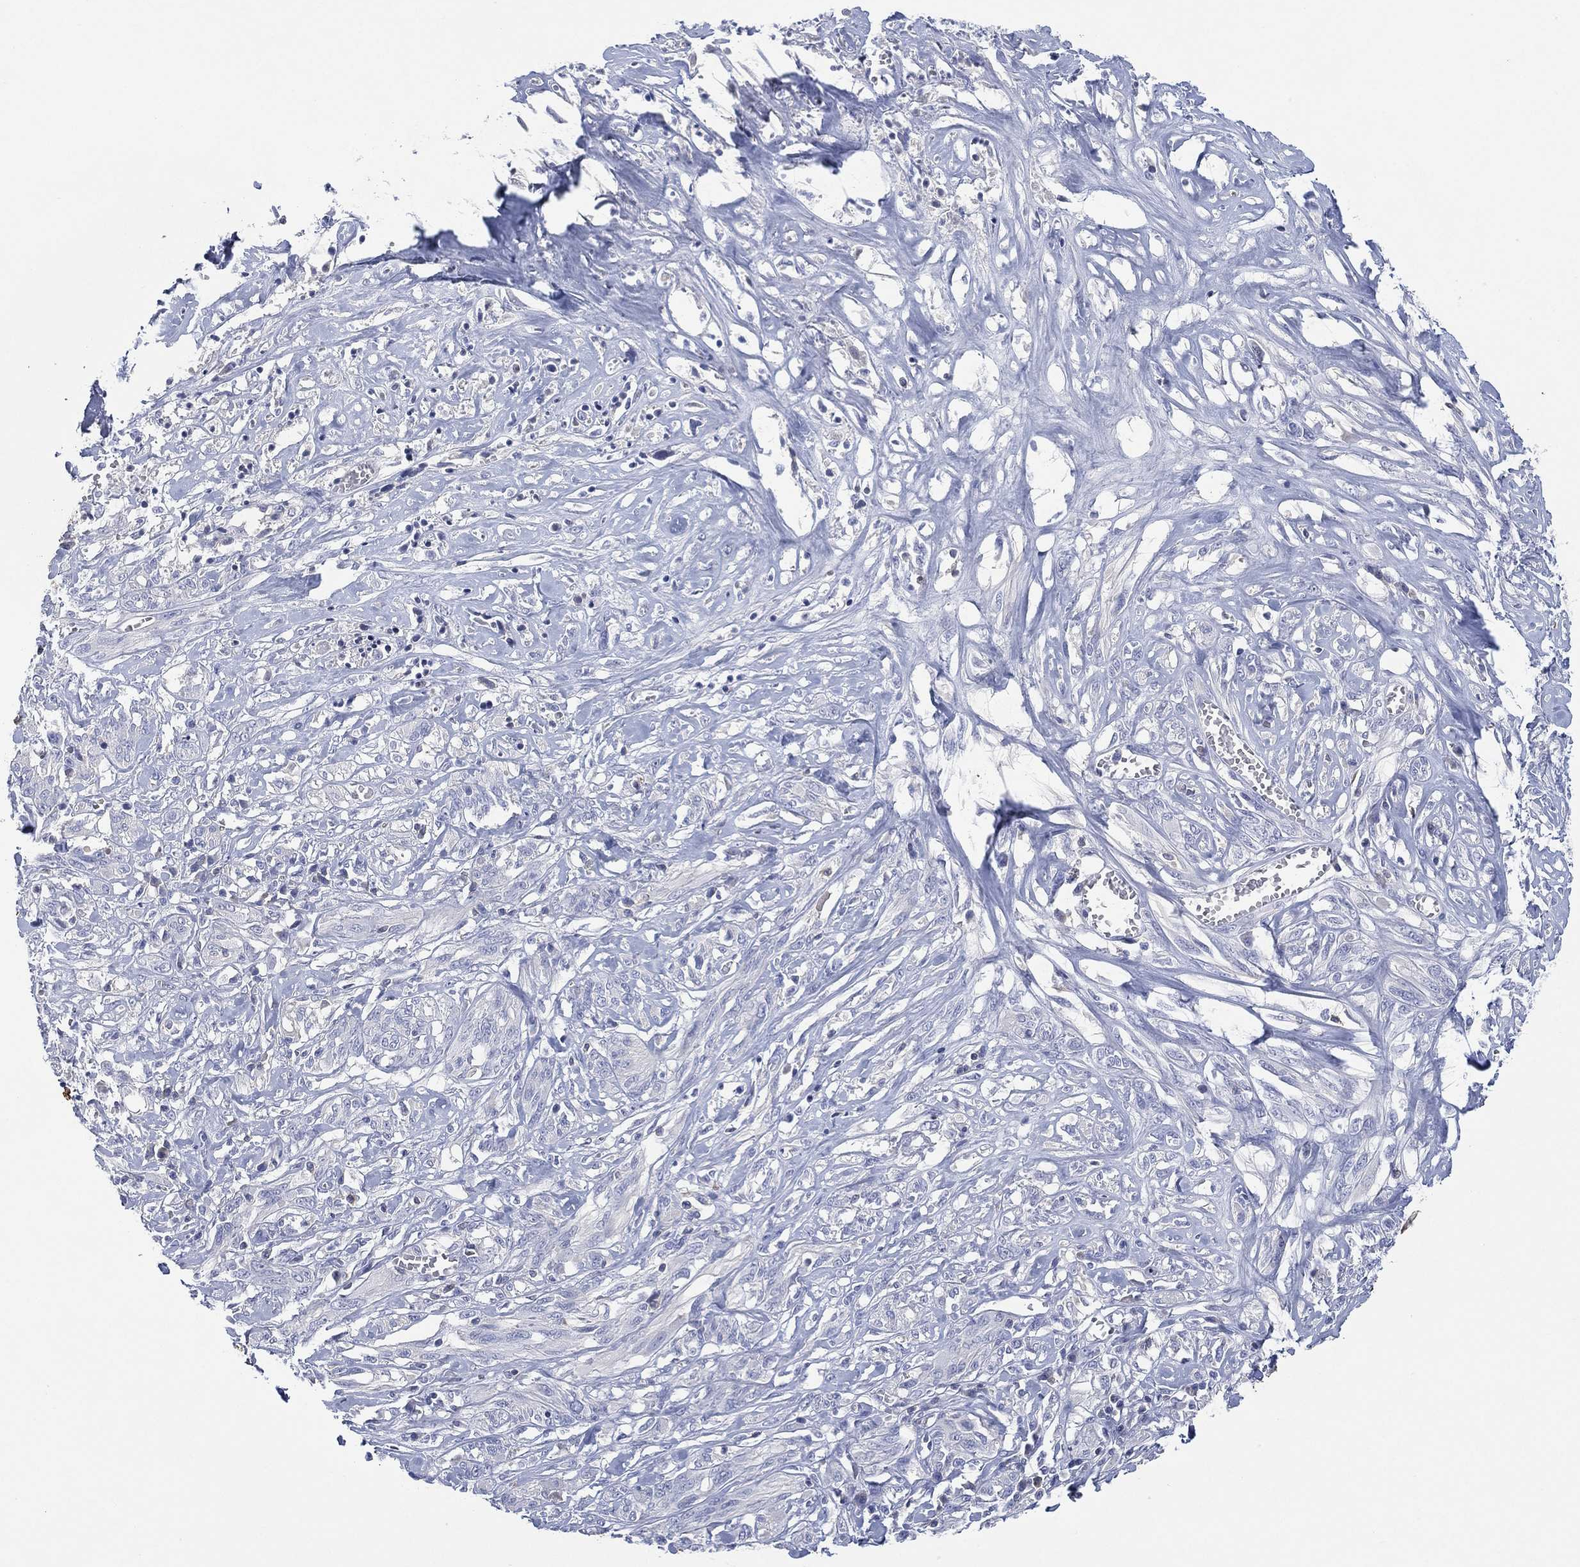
{"staining": {"intensity": "negative", "quantity": "none", "location": "none"}, "tissue": "melanoma", "cell_type": "Tumor cells", "image_type": "cancer", "snomed": [{"axis": "morphology", "description": "Malignant melanoma, NOS"}, {"axis": "topography", "description": "Skin"}], "caption": "Tumor cells show no significant expression in malignant melanoma. Nuclei are stained in blue.", "gene": "SEPTIN1", "patient": {"sex": "female", "age": 91}}